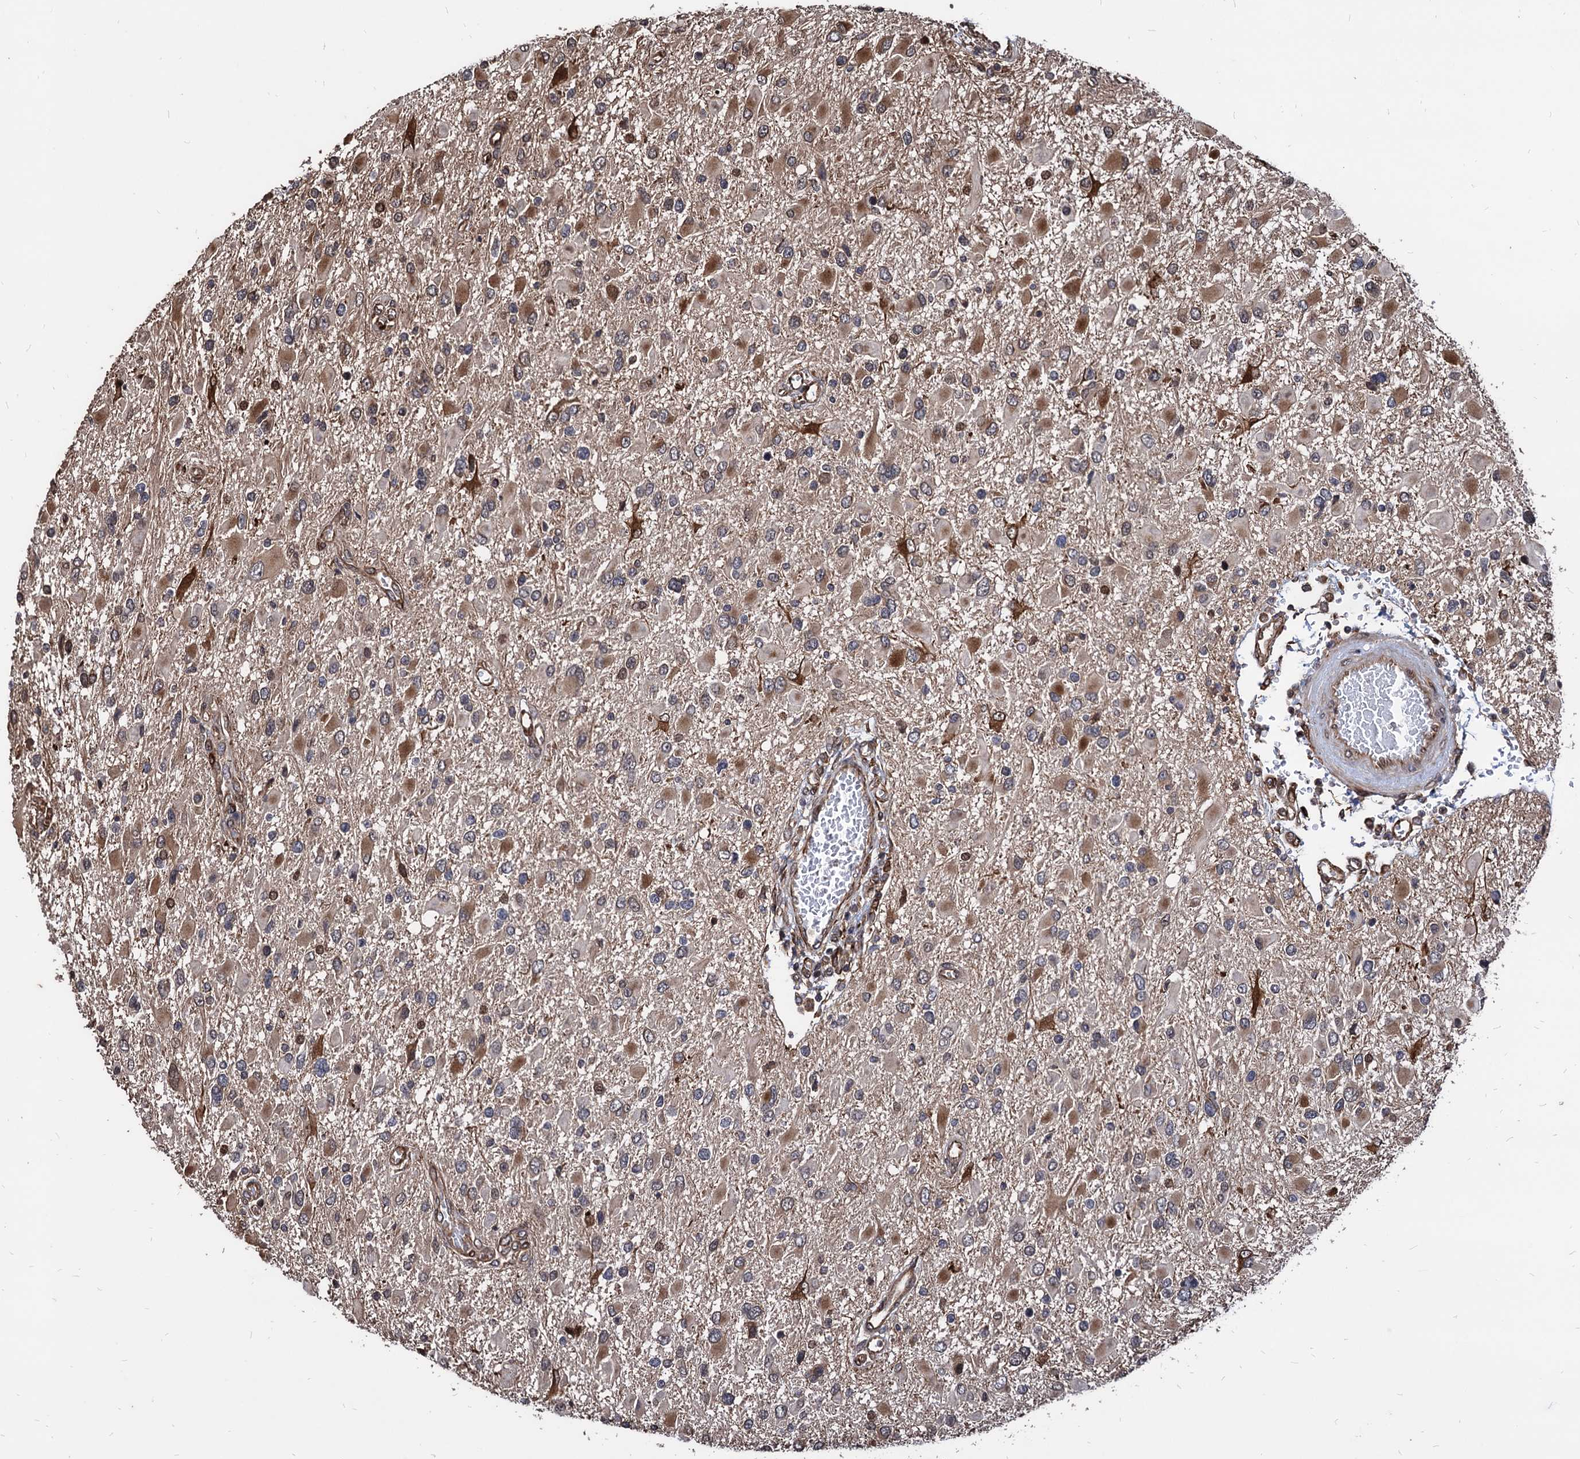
{"staining": {"intensity": "moderate", "quantity": "25%-75%", "location": "cytoplasmic/membranous"}, "tissue": "glioma", "cell_type": "Tumor cells", "image_type": "cancer", "snomed": [{"axis": "morphology", "description": "Glioma, malignant, High grade"}, {"axis": "topography", "description": "Brain"}], "caption": "Immunohistochemical staining of human high-grade glioma (malignant) demonstrates medium levels of moderate cytoplasmic/membranous protein expression in about 25%-75% of tumor cells. (brown staining indicates protein expression, while blue staining denotes nuclei).", "gene": "ANKRD12", "patient": {"sex": "male", "age": 53}}